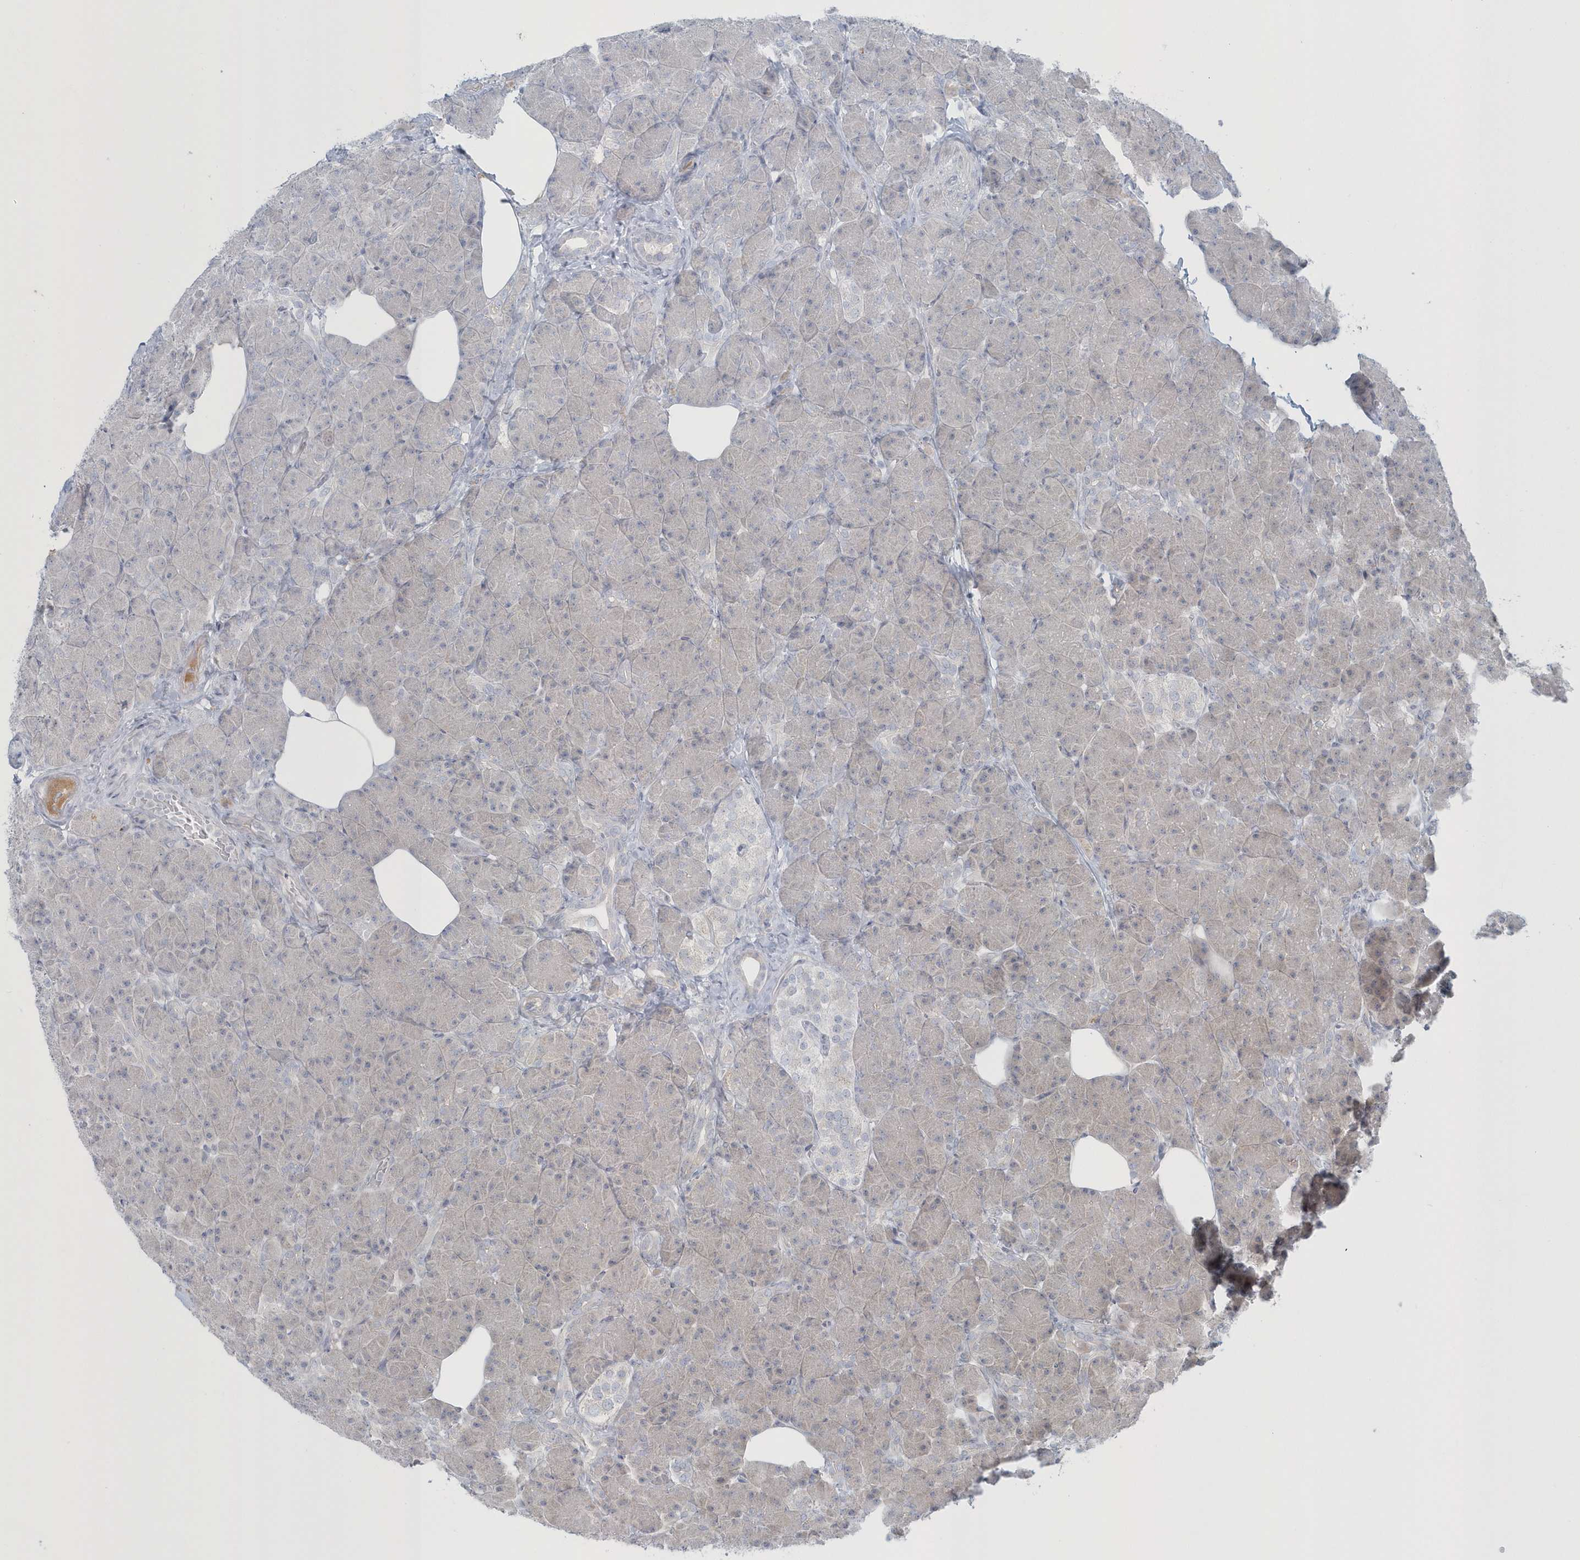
{"staining": {"intensity": "weak", "quantity": "<25%", "location": "cytoplasmic/membranous"}, "tissue": "pancreas", "cell_type": "Exocrine glandular cells", "image_type": "normal", "snomed": [{"axis": "morphology", "description": "Normal tissue, NOS"}, {"axis": "topography", "description": "Pancreas"}], "caption": "An immunohistochemistry (IHC) histopathology image of benign pancreas is shown. There is no staining in exocrine glandular cells of pancreas.", "gene": "BLTP3A", "patient": {"sex": "female", "age": 43}}